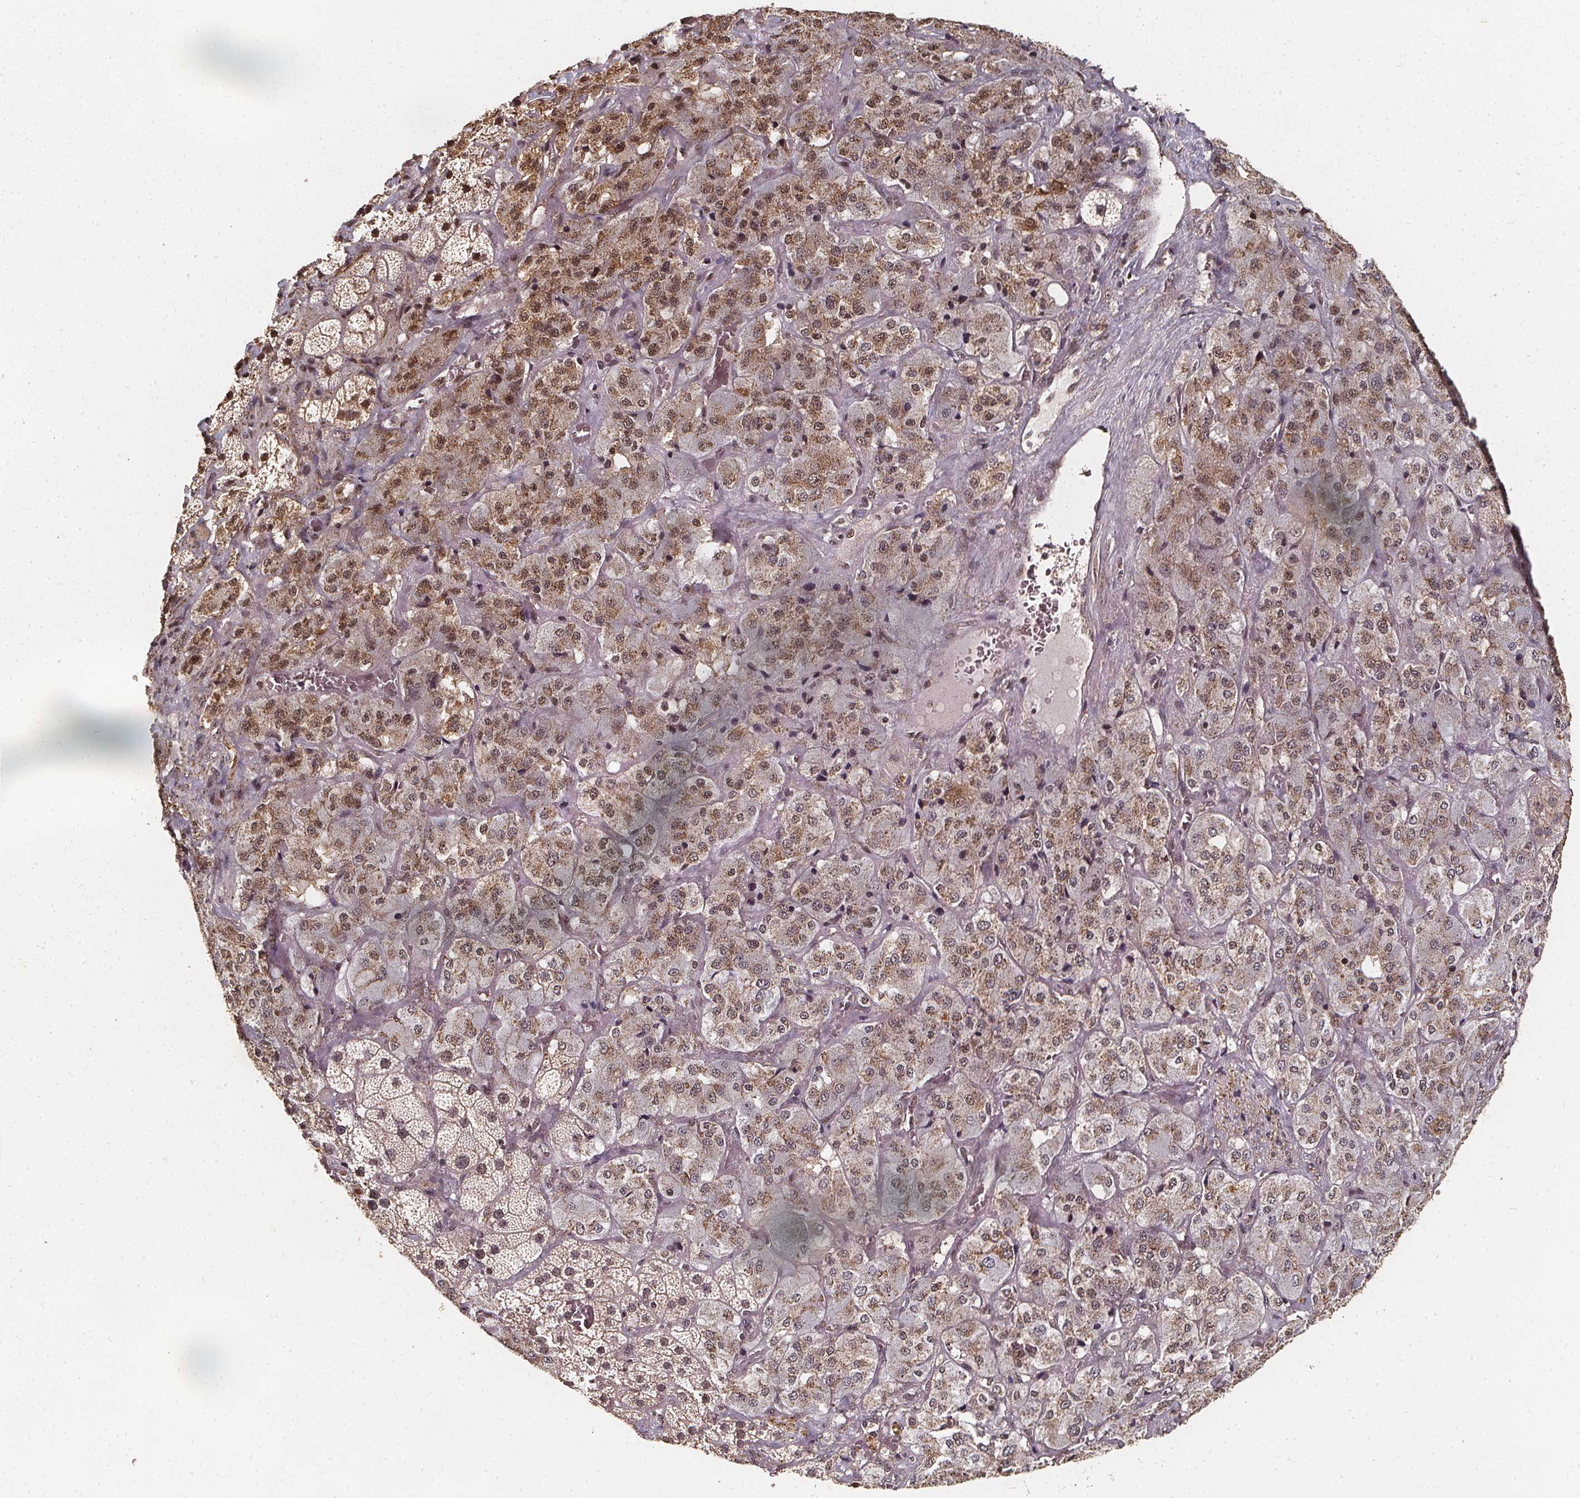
{"staining": {"intensity": "moderate", "quantity": ">75%", "location": "cytoplasmic/membranous,nuclear"}, "tissue": "adrenal gland", "cell_type": "Glandular cells", "image_type": "normal", "snomed": [{"axis": "morphology", "description": "Normal tissue, NOS"}, {"axis": "topography", "description": "Adrenal gland"}], "caption": "Immunohistochemistry (IHC) micrograph of unremarkable human adrenal gland stained for a protein (brown), which exhibits medium levels of moderate cytoplasmic/membranous,nuclear expression in about >75% of glandular cells.", "gene": "SMN1", "patient": {"sex": "male", "age": 57}}